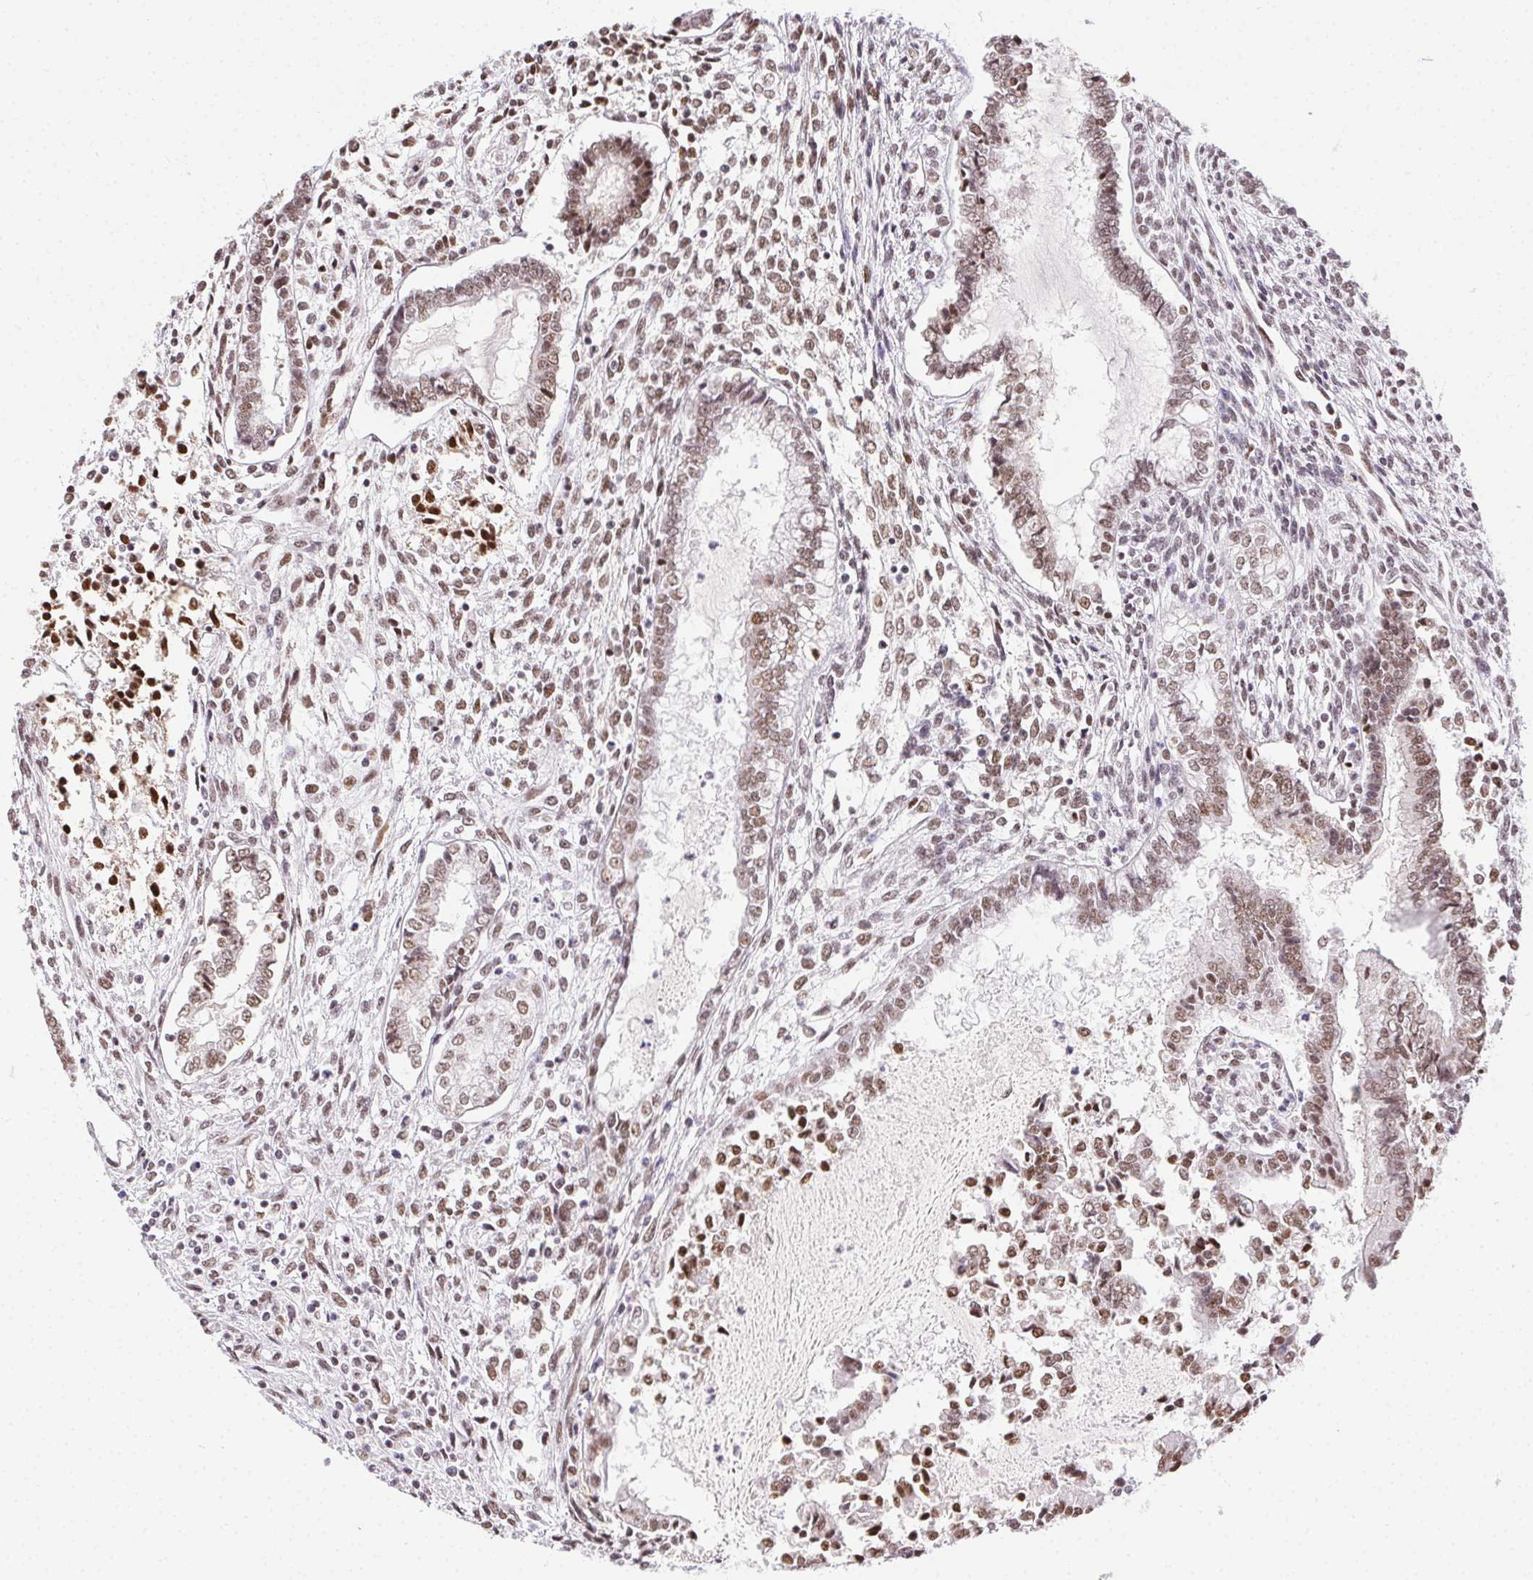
{"staining": {"intensity": "moderate", "quantity": ">75%", "location": "nuclear"}, "tissue": "testis cancer", "cell_type": "Tumor cells", "image_type": "cancer", "snomed": [{"axis": "morphology", "description": "Carcinoma, Embryonal, NOS"}, {"axis": "topography", "description": "Testis"}], "caption": "Immunohistochemical staining of embryonal carcinoma (testis) demonstrates medium levels of moderate nuclear positivity in approximately >75% of tumor cells.", "gene": "TRA2B", "patient": {"sex": "male", "age": 37}}